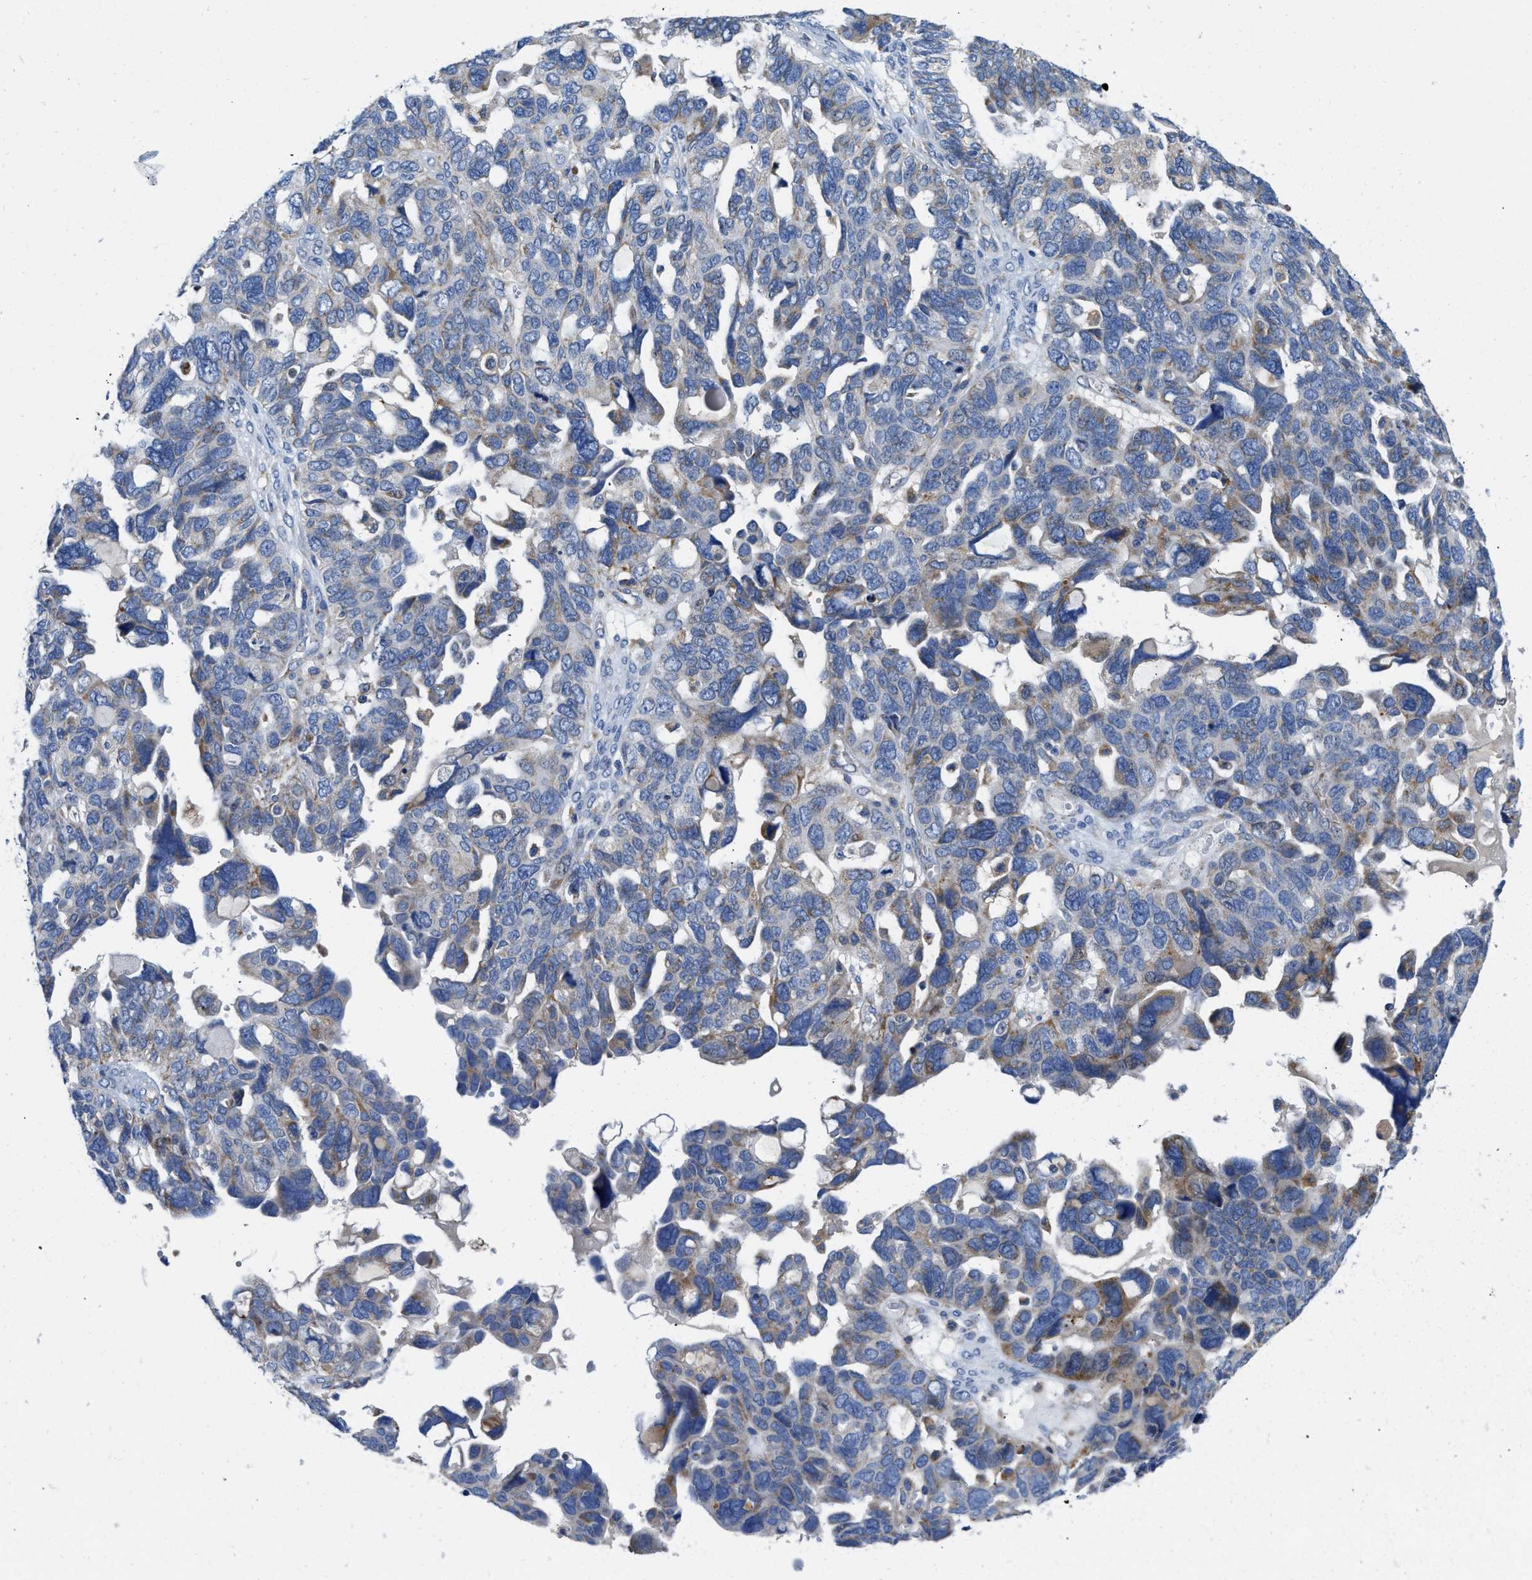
{"staining": {"intensity": "weak", "quantity": "25%-75%", "location": "cytoplasmic/membranous"}, "tissue": "ovarian cancer", "cell_type": "Tumor cells", "image_type": "cancer", "snomed": [{"axis": "morphology", "description": "Cystadenocarcinoma, serous, NOS"}, {"axis": "topography", "description": "Ovary"}], "caption": "This is an image of immunohistochemistry staining of ovarian cancer, which shows weak expression in the cytoplasmic/membranous of tumor cells.", "gene": "SLC25A13", "patient": {"sex": "female", "age": 79}}